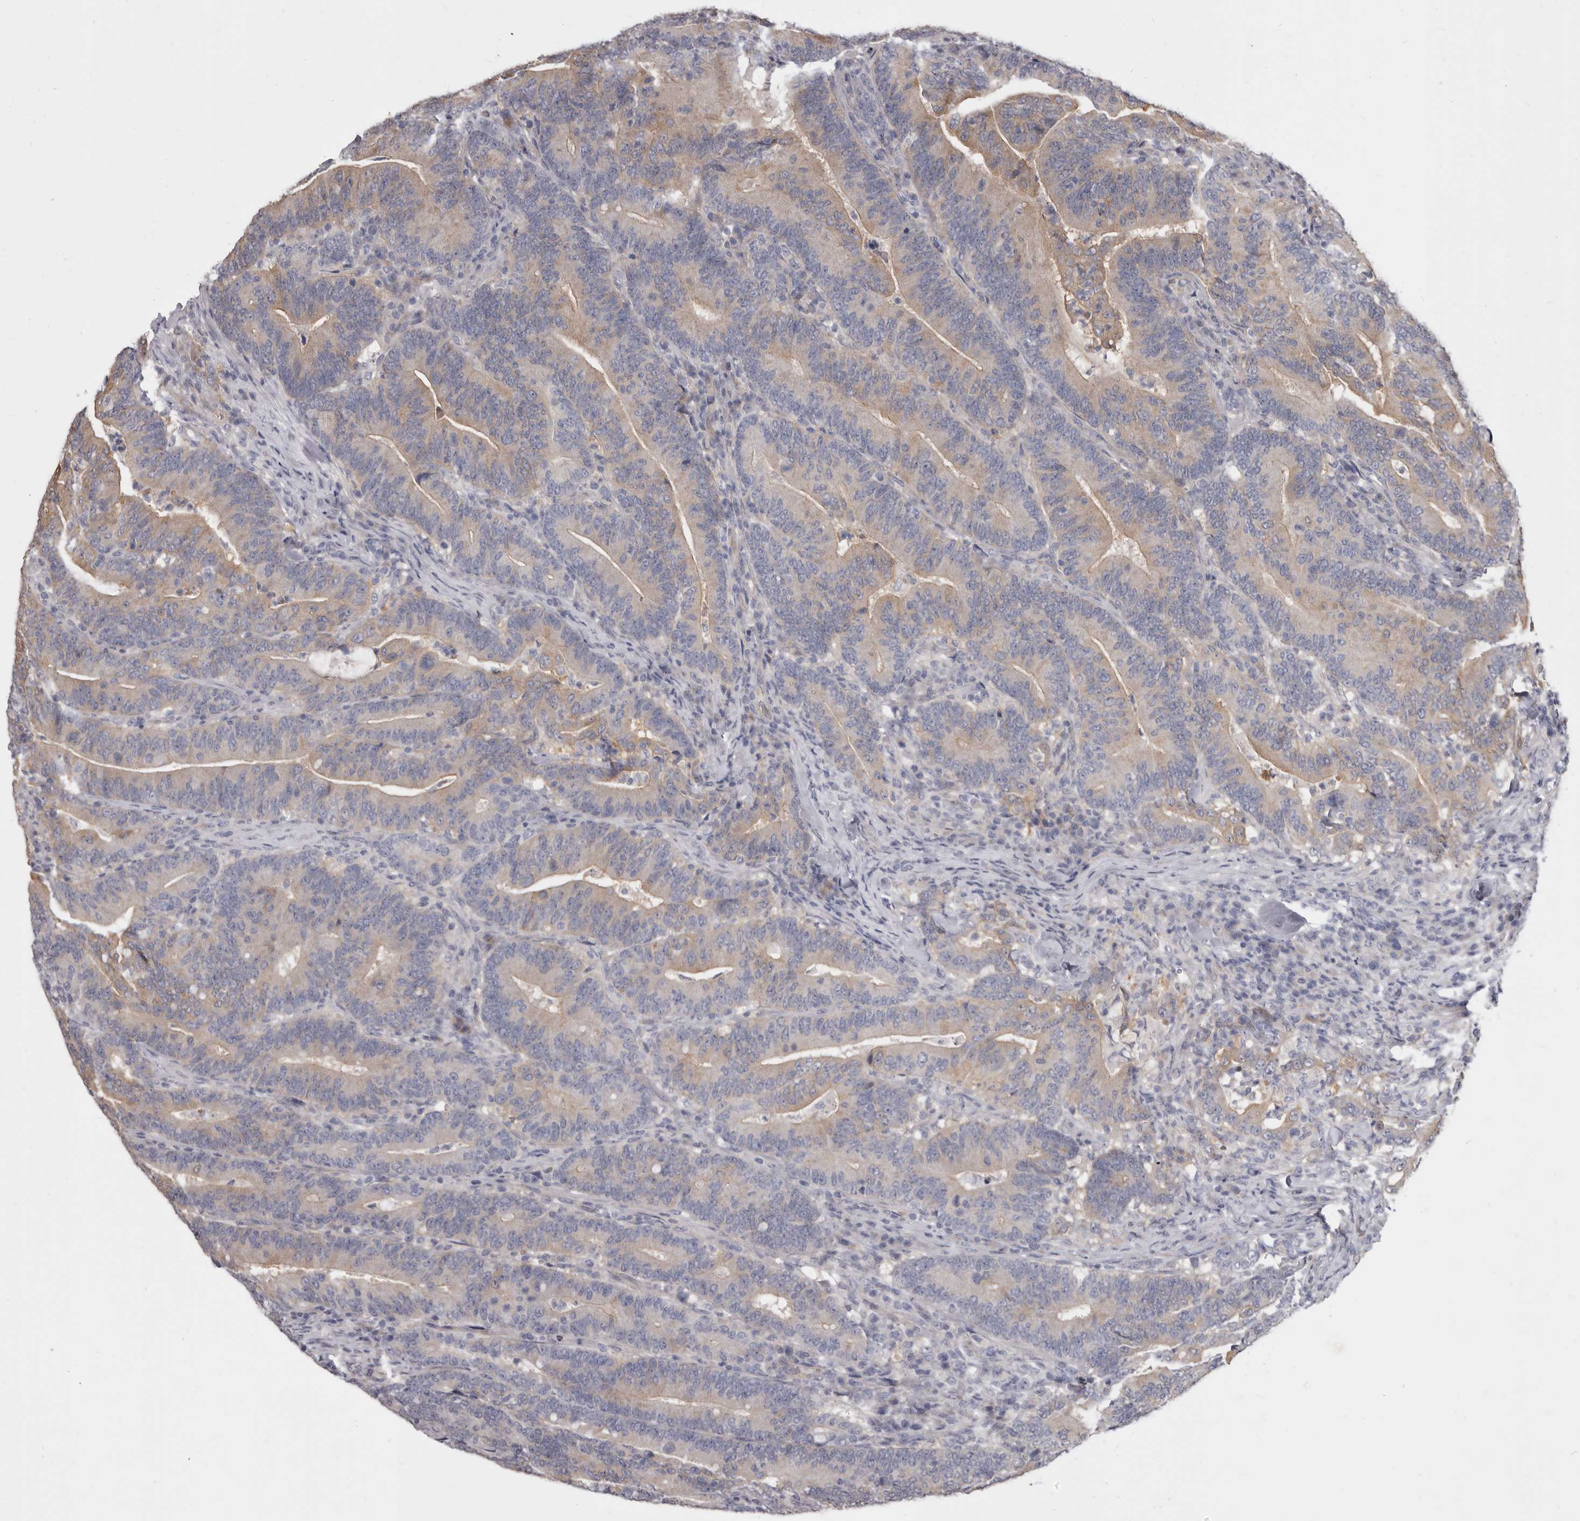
{"staining": {"intensity": "weak", "quantity": ">75%", "location": "cytoplasmic/membranous"}, "tissue": "colorectal cancer", "cell_type": "Tumor cells", "image_type": "cancer", "snomed": [{"axis": "morphology", "description": "Adenocarcinoma, NOS"}, {"axis": "topography", "description": "Colon"}], "caption": "Colorectal cancer stained with immunohistochemistry displays weak cytoplasmic/membranous positivity in approximately >75% of tumor cells.", "gene": "FMO2", "patient": {"sex": "female", "age": 66}}